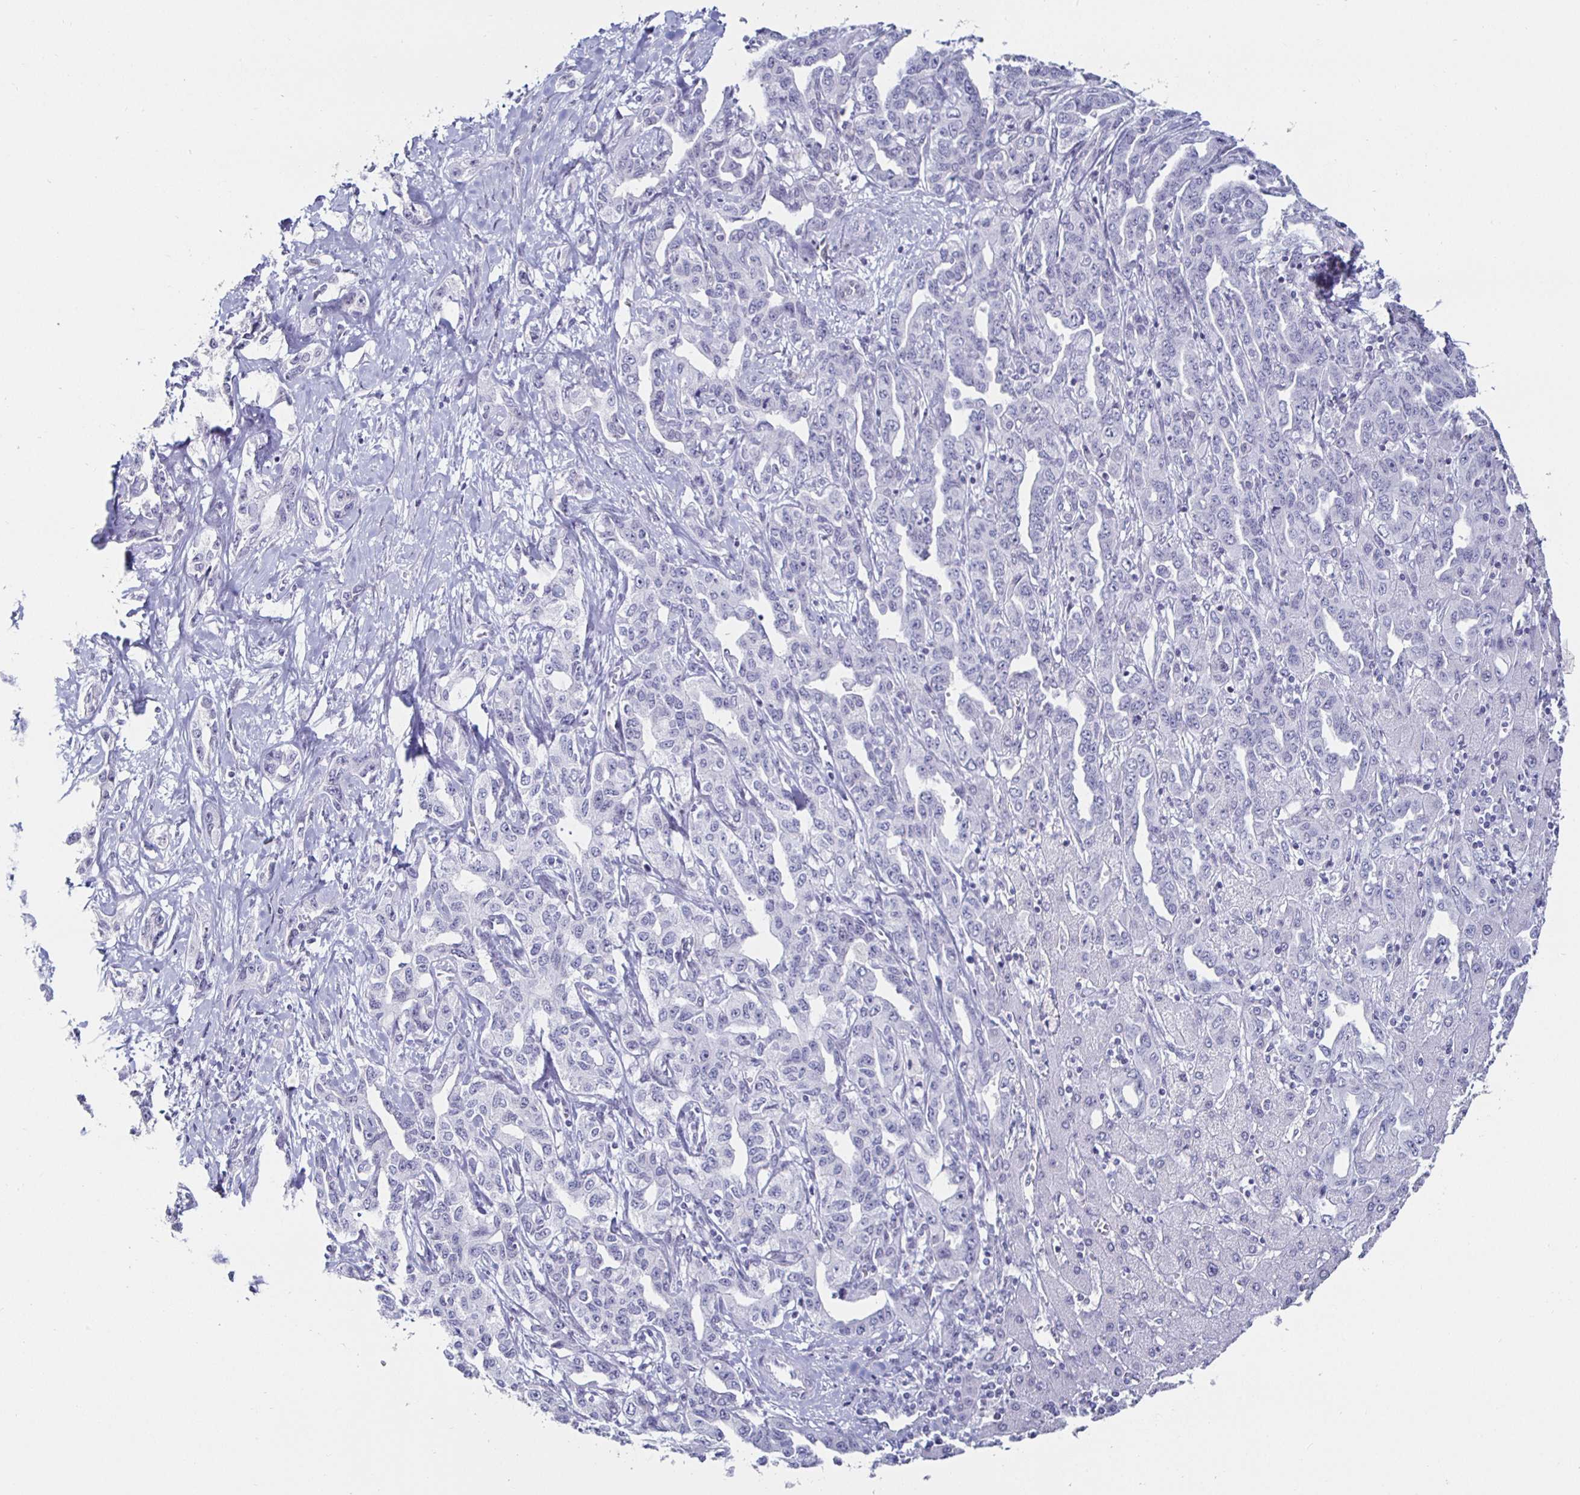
{"staining": {"intensity": "negative", "quantity": "none", "location": "none"}, "tissue": "liver cancer", "cell_type": "Tumor cells", "image_type": "cancer", "snomed": [{"axis": "morphology", "description": "Cholangiocarcinoma"}, {"axis": "topography", "description": "Liver"}], "caption": "This is an immunohistochemistry photomicrograph of liver cholangiocarcinoma. There is no expression in tumor cells.", "gene": "KRT4", "patient": {"sex": "male", "age": 59}}